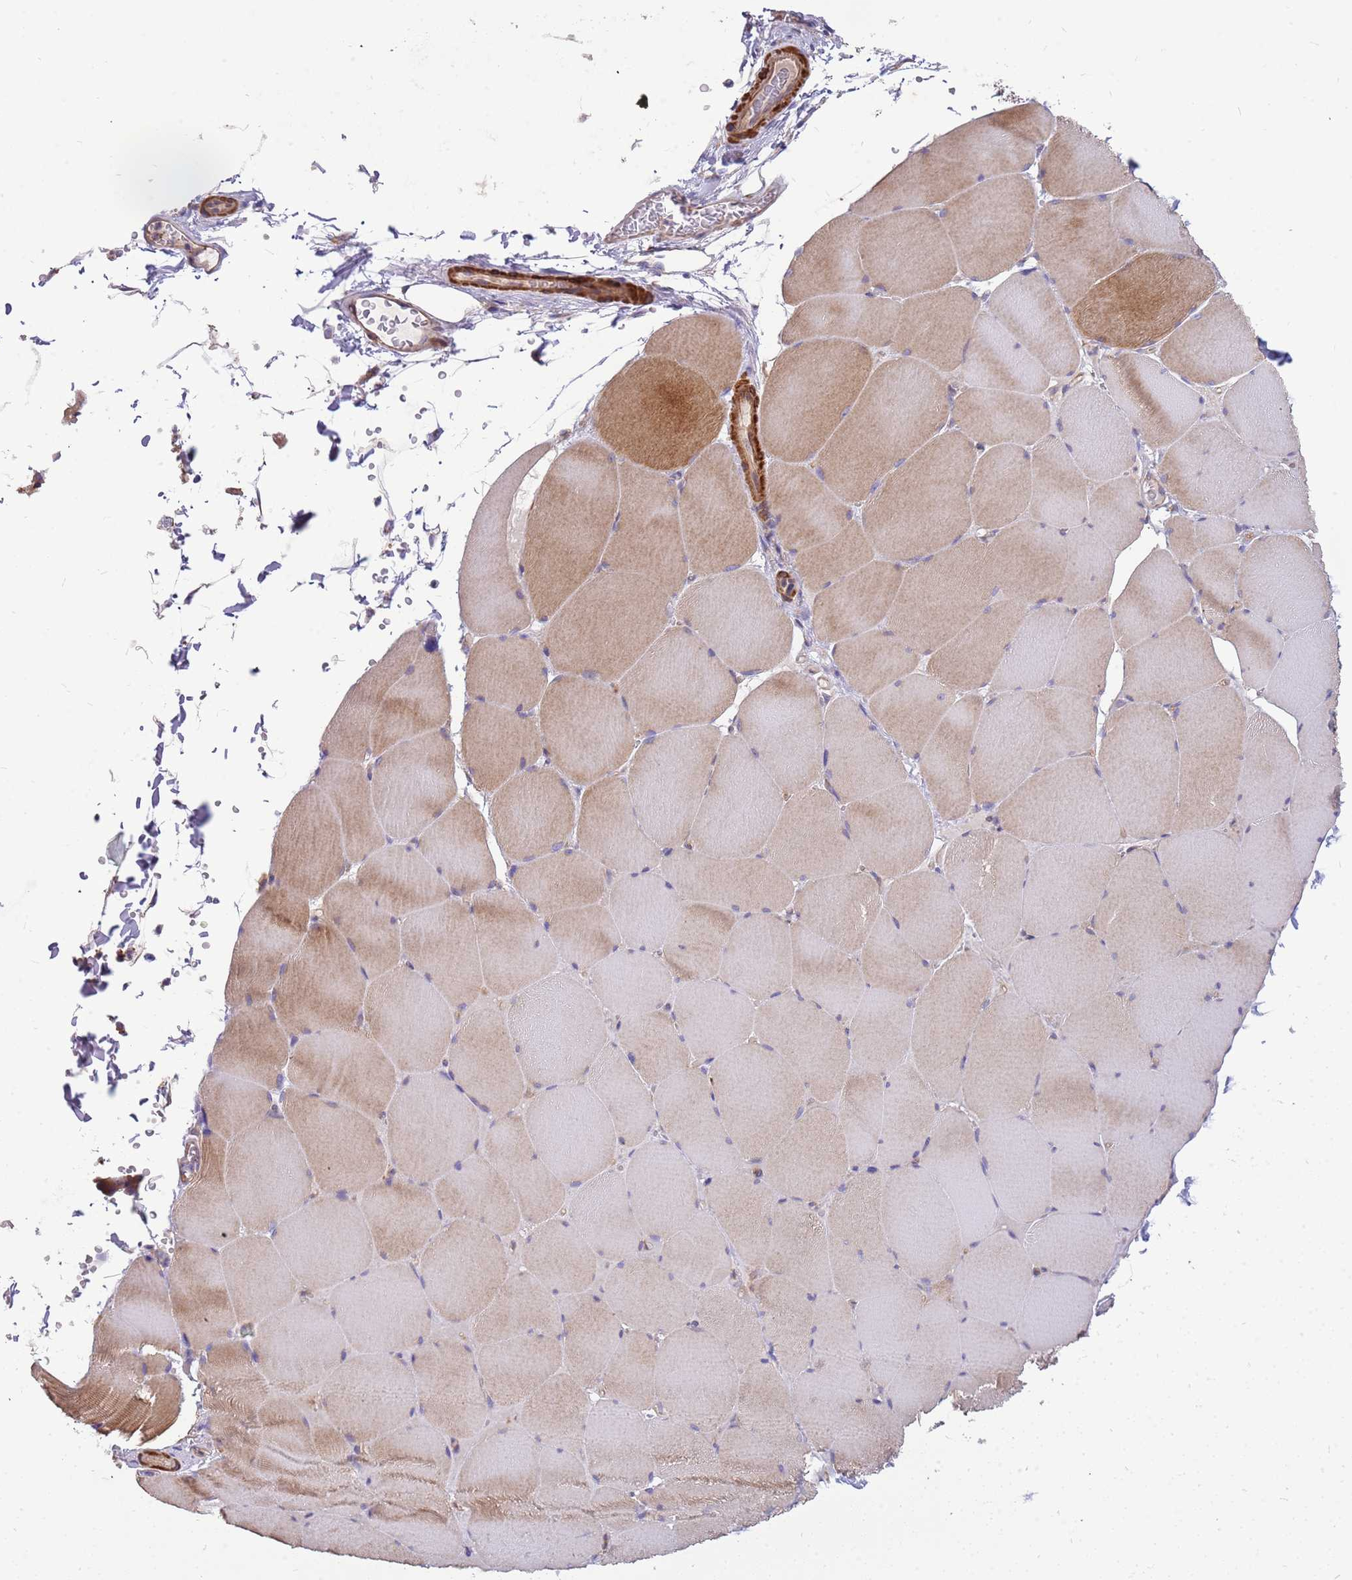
{"staining": {"intensity": "moderate", "quantity": ">75%", "location": "cytoplasmic/membranous"}, "tissue": "skeletal muscle", "cell_type": "Myocytes", "image_type": "normal", "snomed": [{"axis": "morphology", "description": "Normal tissue, NOS"}, {"axis": "topography", "description": "Skeletal muscle"}, {"axis": "topography", "description": "Head-Neck"}], "caption": "DAB immunohistochemical staining of normal human skeletal muscle demonstrates moderate cytoplasmic/membranous protein staining in about >75% of myocytes. (DAB = brown stain, brightfield microscopy at high magnification).", "gene": "MVD", "patient": {"sex": "male", "age": 66}}